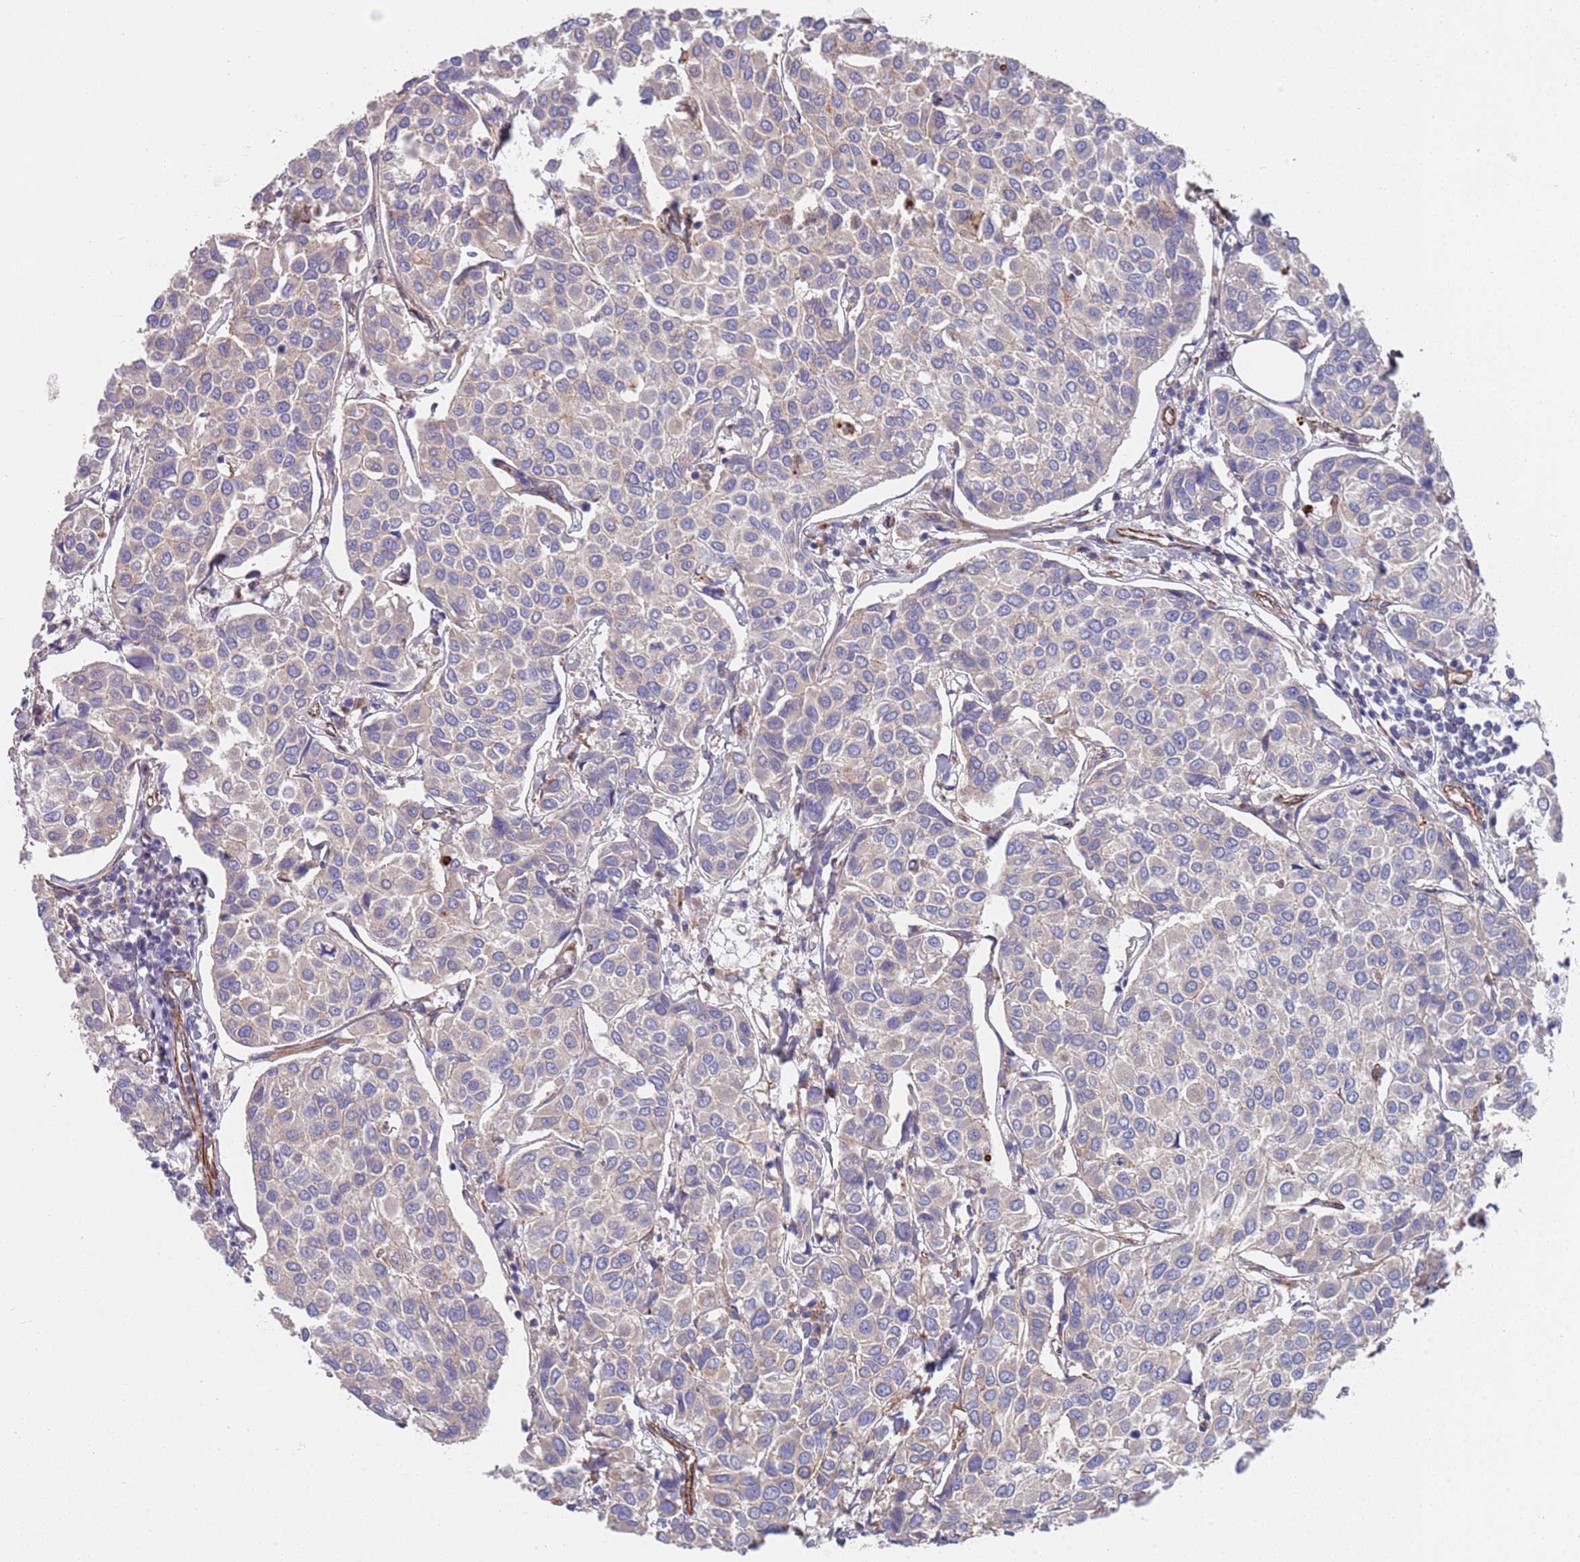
{"staining": {"intensity": "negative", "quantity": "none", "location": "none"}, "tissue": "breast cancer", "cell_type": "Tumor cells", "image_type": "cancer", "snomed": [{"axis": "morphology", "description": "Duct carcinoma"}, {"axis": "topography", "description": "Breast"}], "caption": "This is an immunohistochemistry (IHC) photomicrograph of human breast cancer (invasive ductal carcinoma). There is no expression in tumor cells.", "gene": "JAKMIP2", "patient": {"sex": "female", "age": 55}}